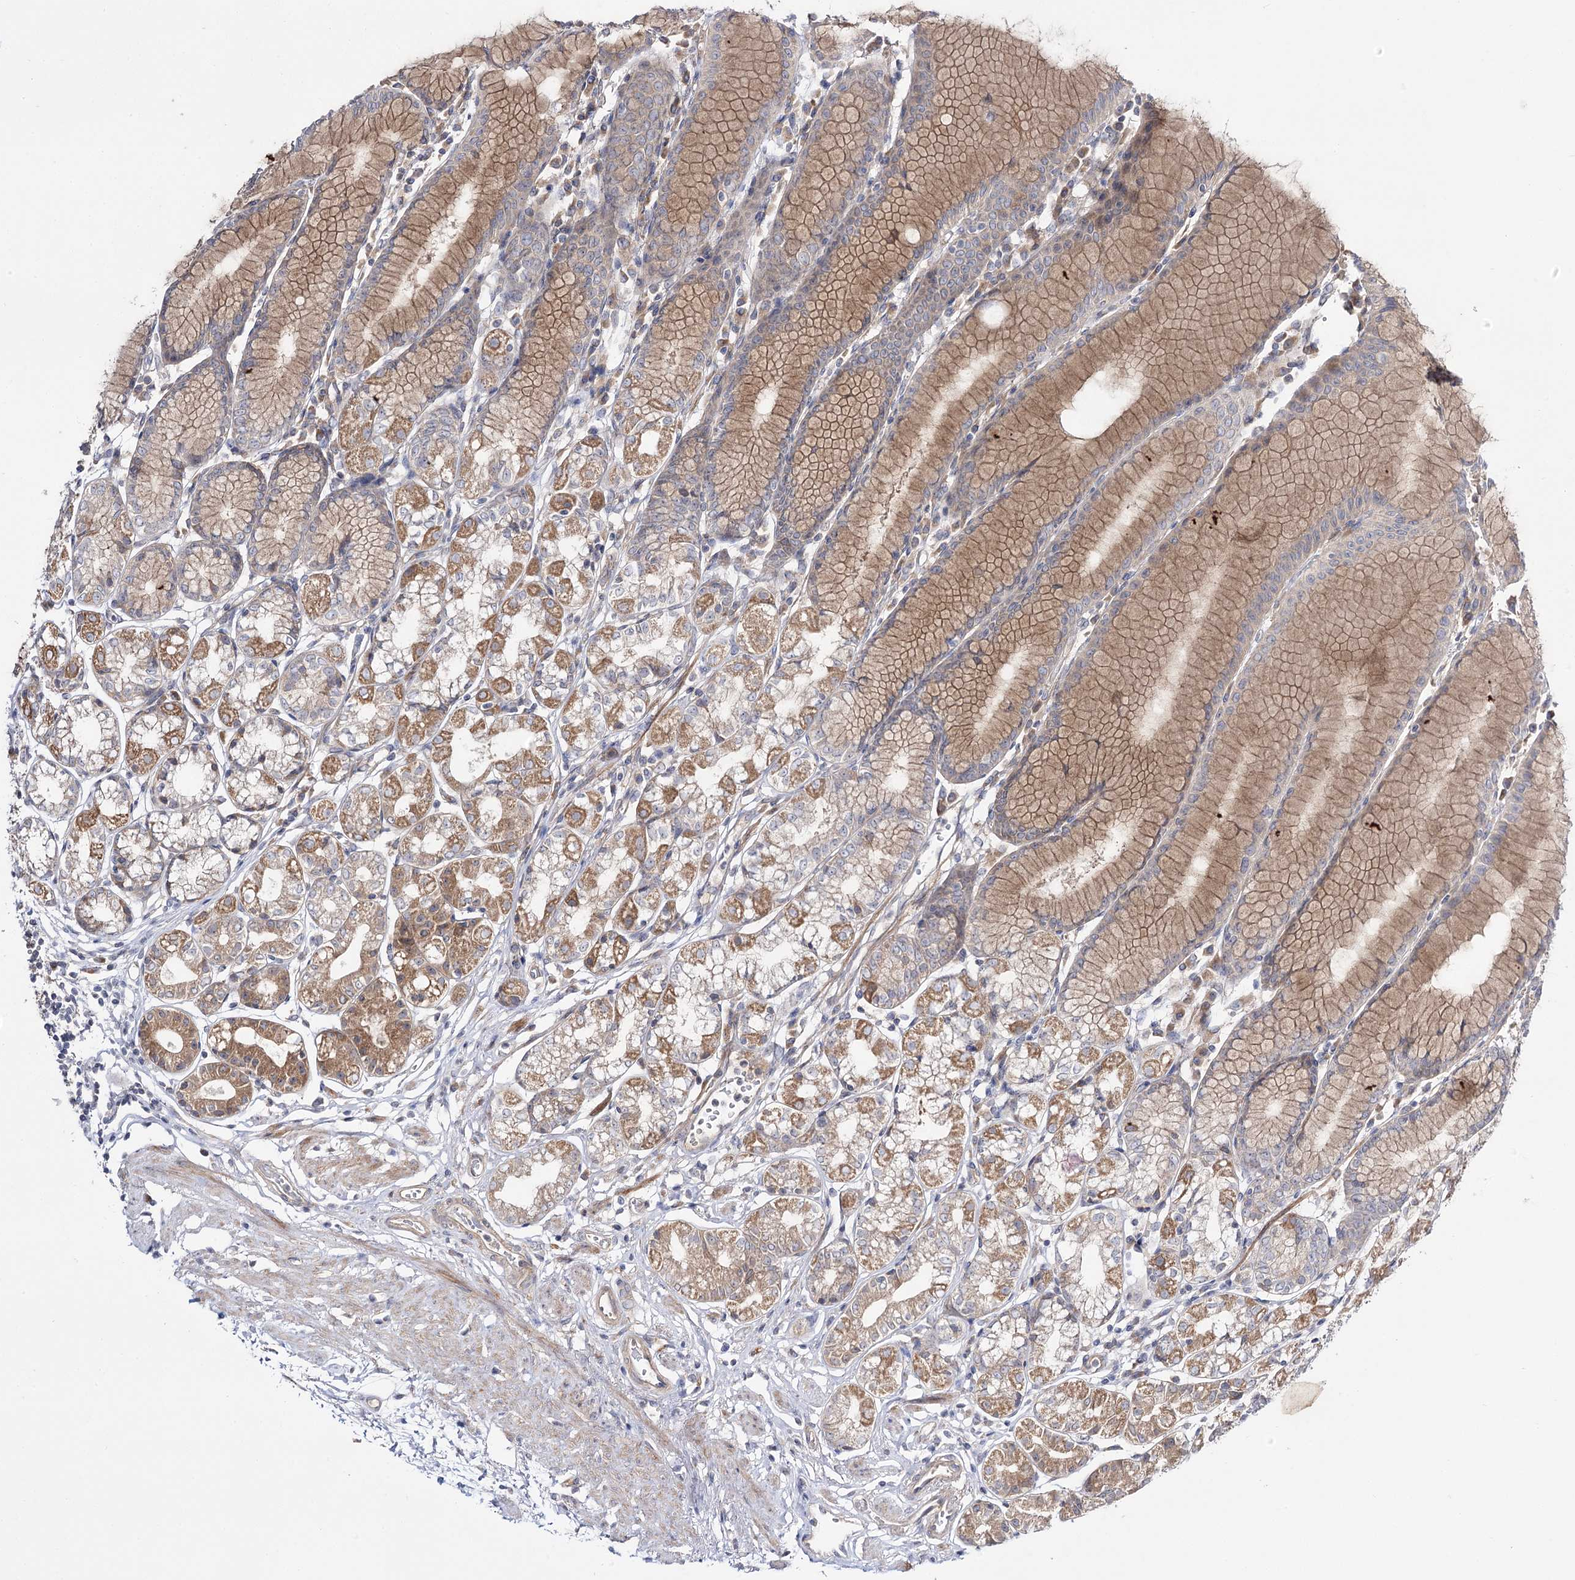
{"staining": {"intensity": "moderate", "quantity": "25%-75%", "location": "cytoplasmic/membranous"}, "tissue": "stomach", "cell_type": "Glandular cells", "image_type": "normal", "snomed": [{"axis": "morphology", "description": "Normal tissue, NOS"}, {"axis": "topography", "description": "Stomach"}], "caption": "Protein expression by immunohistochemistry (IHC) shows moderate cytoplasmic/membranous expression in about 25%-75% of glandular cells in normal stomach.", "gene": "C11orf80", "patient": {"sex": "female", "age": 57}}